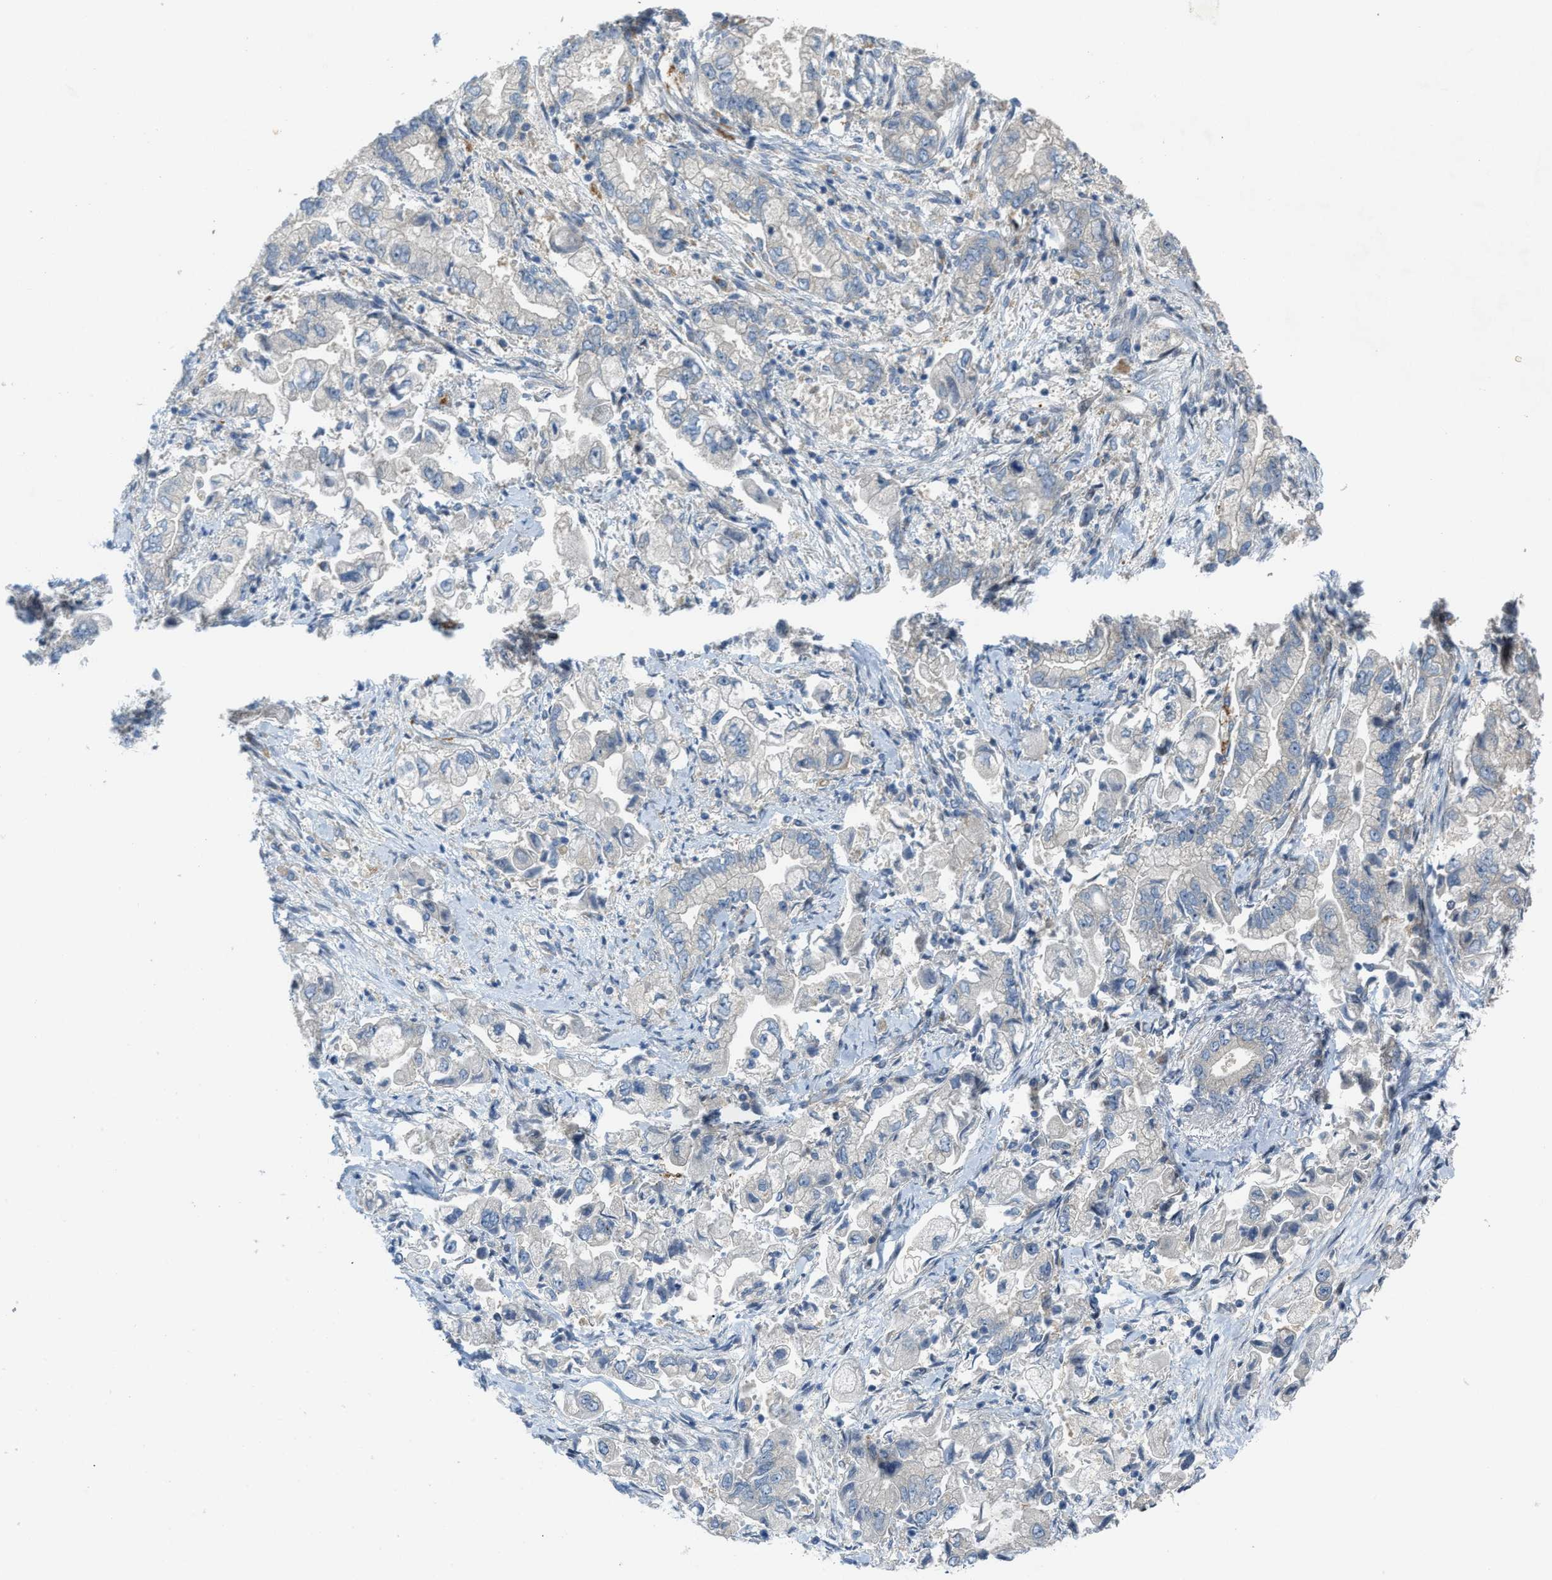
{"staining": {"intensity": "negative", "quantity": "none", "location": "none"}, "tissue": "stomach cancer", "cell_type": "Tumor cells", "image_type": "cancer", "snomed": [{"axis": "morphology", "description": "Normal tissue, NOS"}, {"axis": "morphology", "description": "Adenocarcinoma, NOS"}, {"axis": "topography", "description": "Stomach"}], "caption": "The immunohistochemistry micrograph has no significant staining in tumor cells of stomach cancer tissue.", "gene": "KLHDC10", "patient": {"sex": "male", "age": 62}}